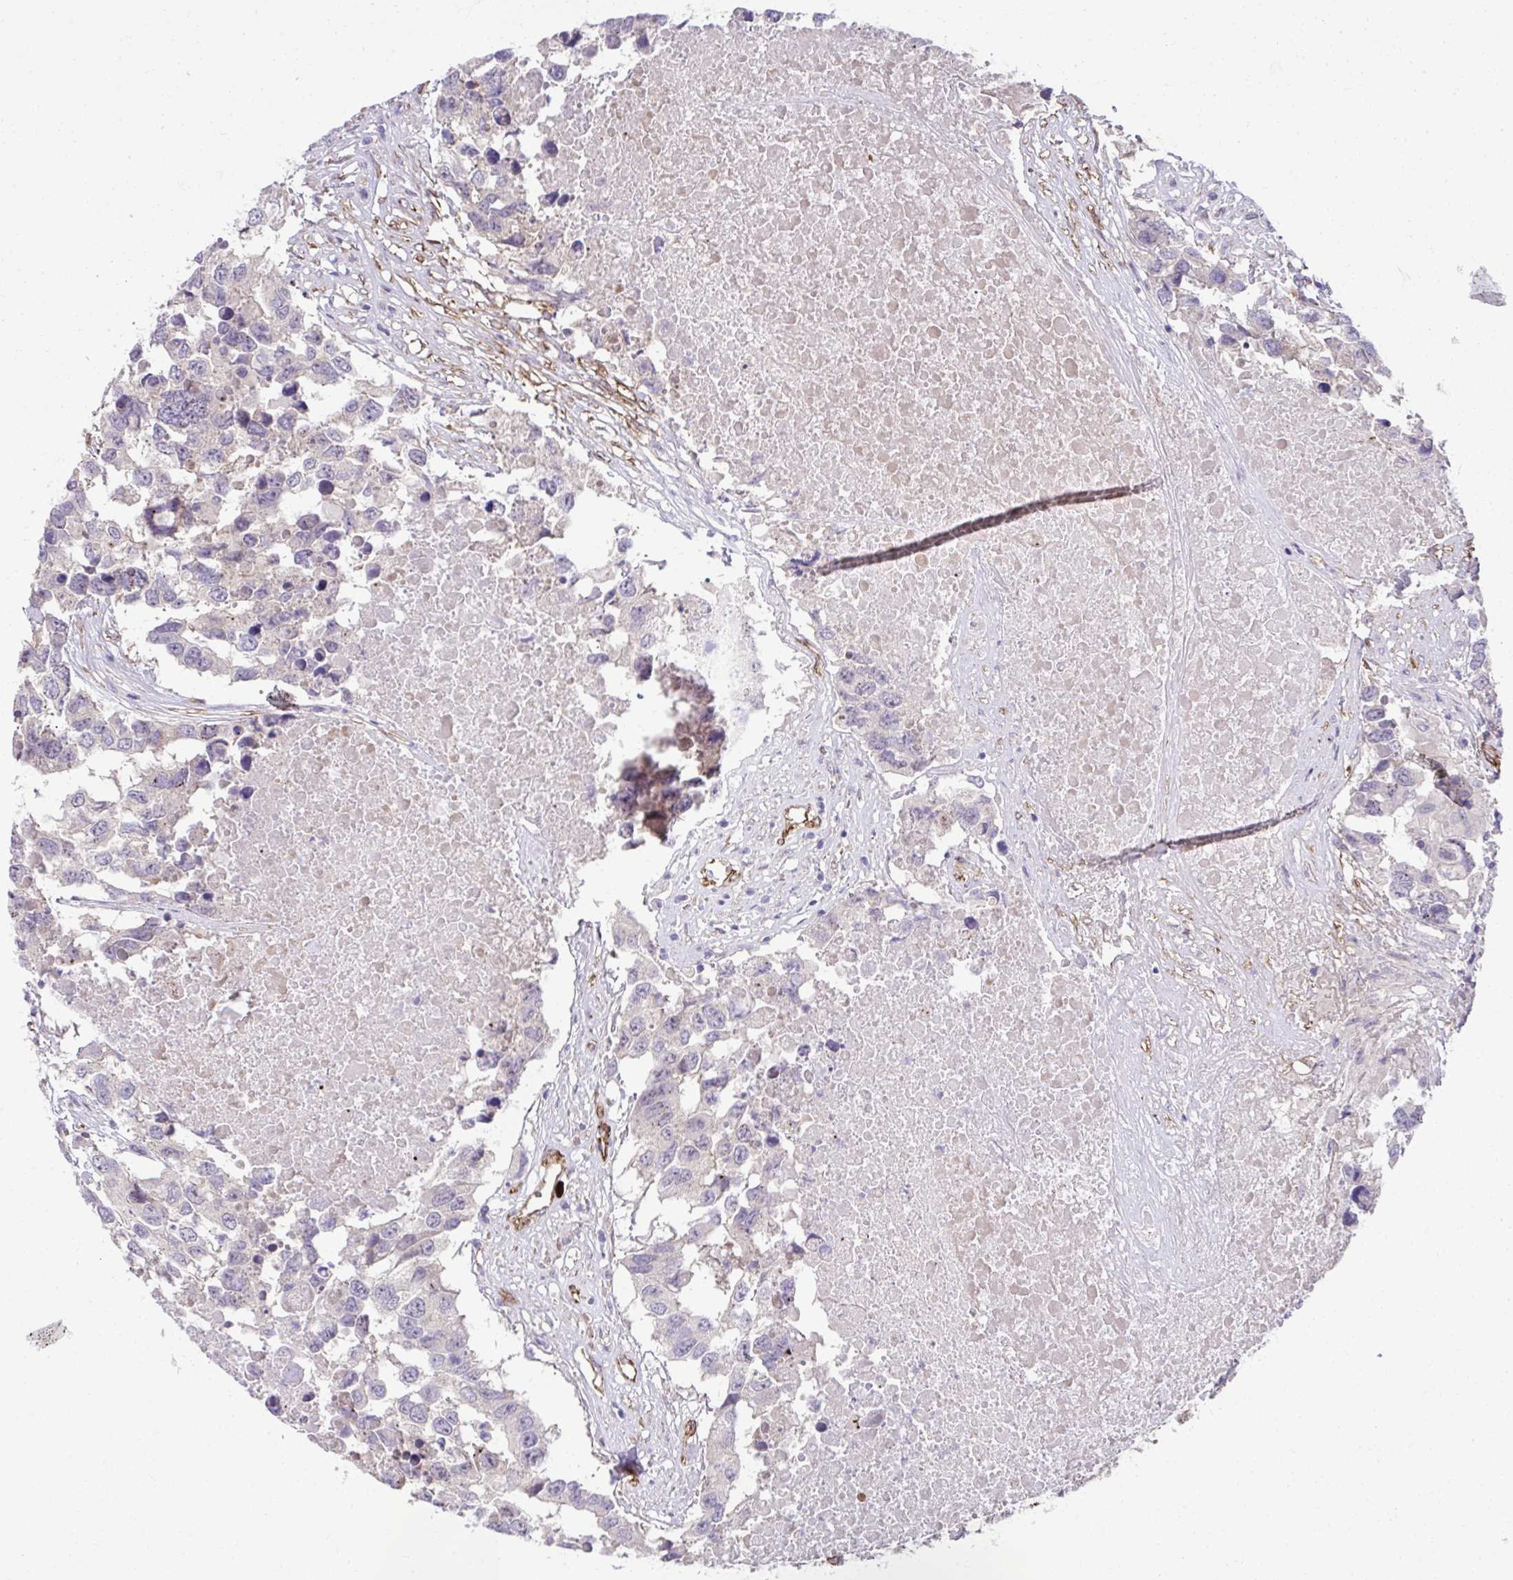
{"staining": {"intensity": "negative", "quantity": "none", "location": "none"}, "tissue": "testis cancer", "cell_type": "Tumor cells", "image_type": "cancer", "snomed": [{"axis": "morphology", "description": "Carcinoma, Embryonal, NOS"}, {"axis": "topography", "description": "Testis"}], "caption": "Human testis embryonal carcinoma stained for a protein using immunohistochemistry exhibits no staining in tumor cells.", "gene": "TRIM52", "patient": {"sex": "male", "age": 83}}